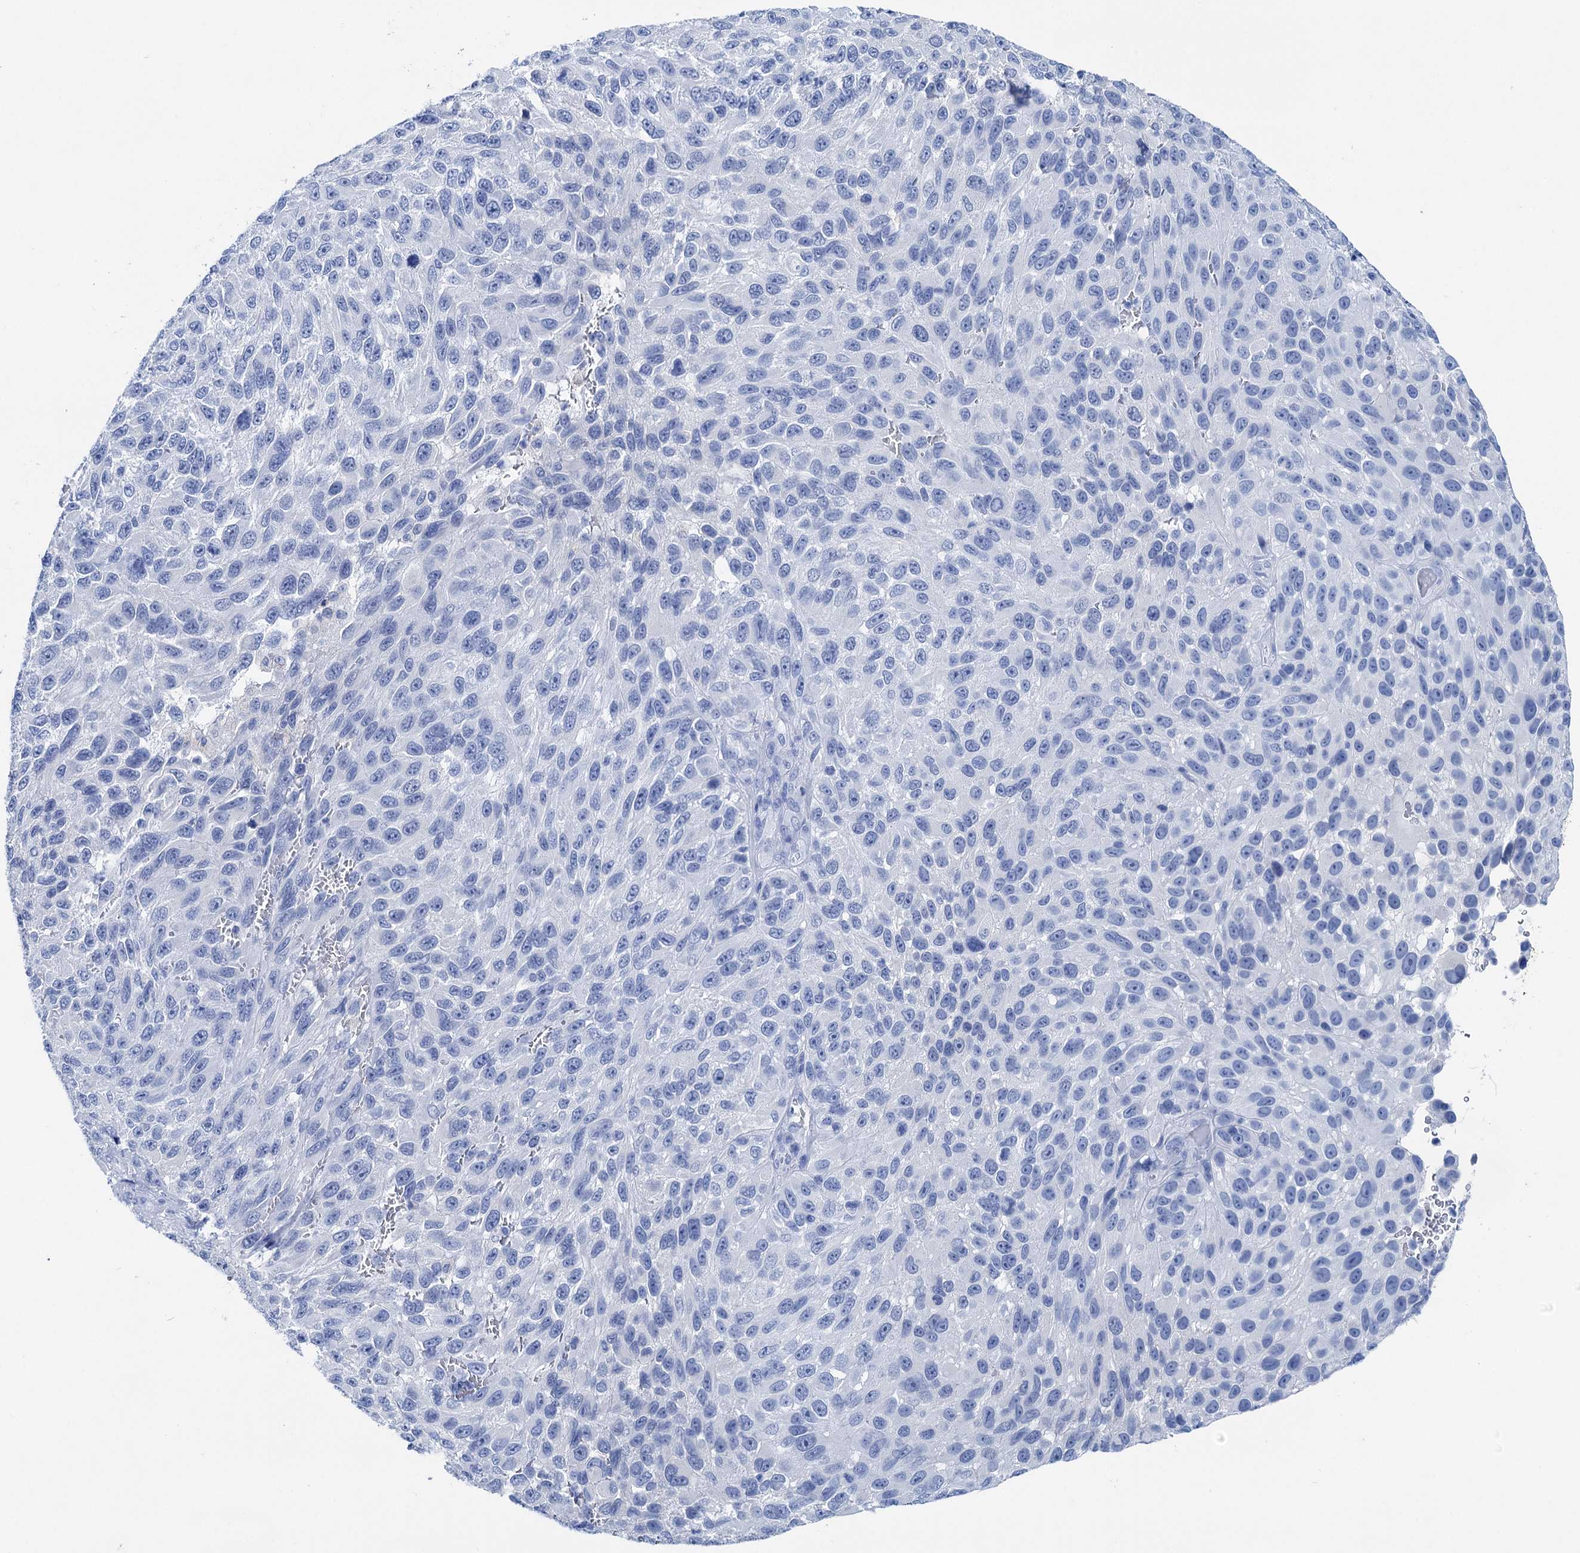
{"staining": {"intensity": "negative", "quantity": "none", "location": "none"}, "tissue": "melanoma", "cell_type": "Tumor cells", "image_type": "cancer", "snomed": [{"axis": "morphology", "description": "Normal tissue, NOS"}, {"axis": "morphology", "description": "Malignant melanoma, NOS"}, {"axis": "topography", "description": "Skin"}], "caption": "A high-resolution photomicrograph shows immunohistochemistry (IHC) staining of melanoma, which demonstrates no significant staining in tumor cells.", "gene": "BRINP1", "patient": {"sex": "female", "age": 96}}